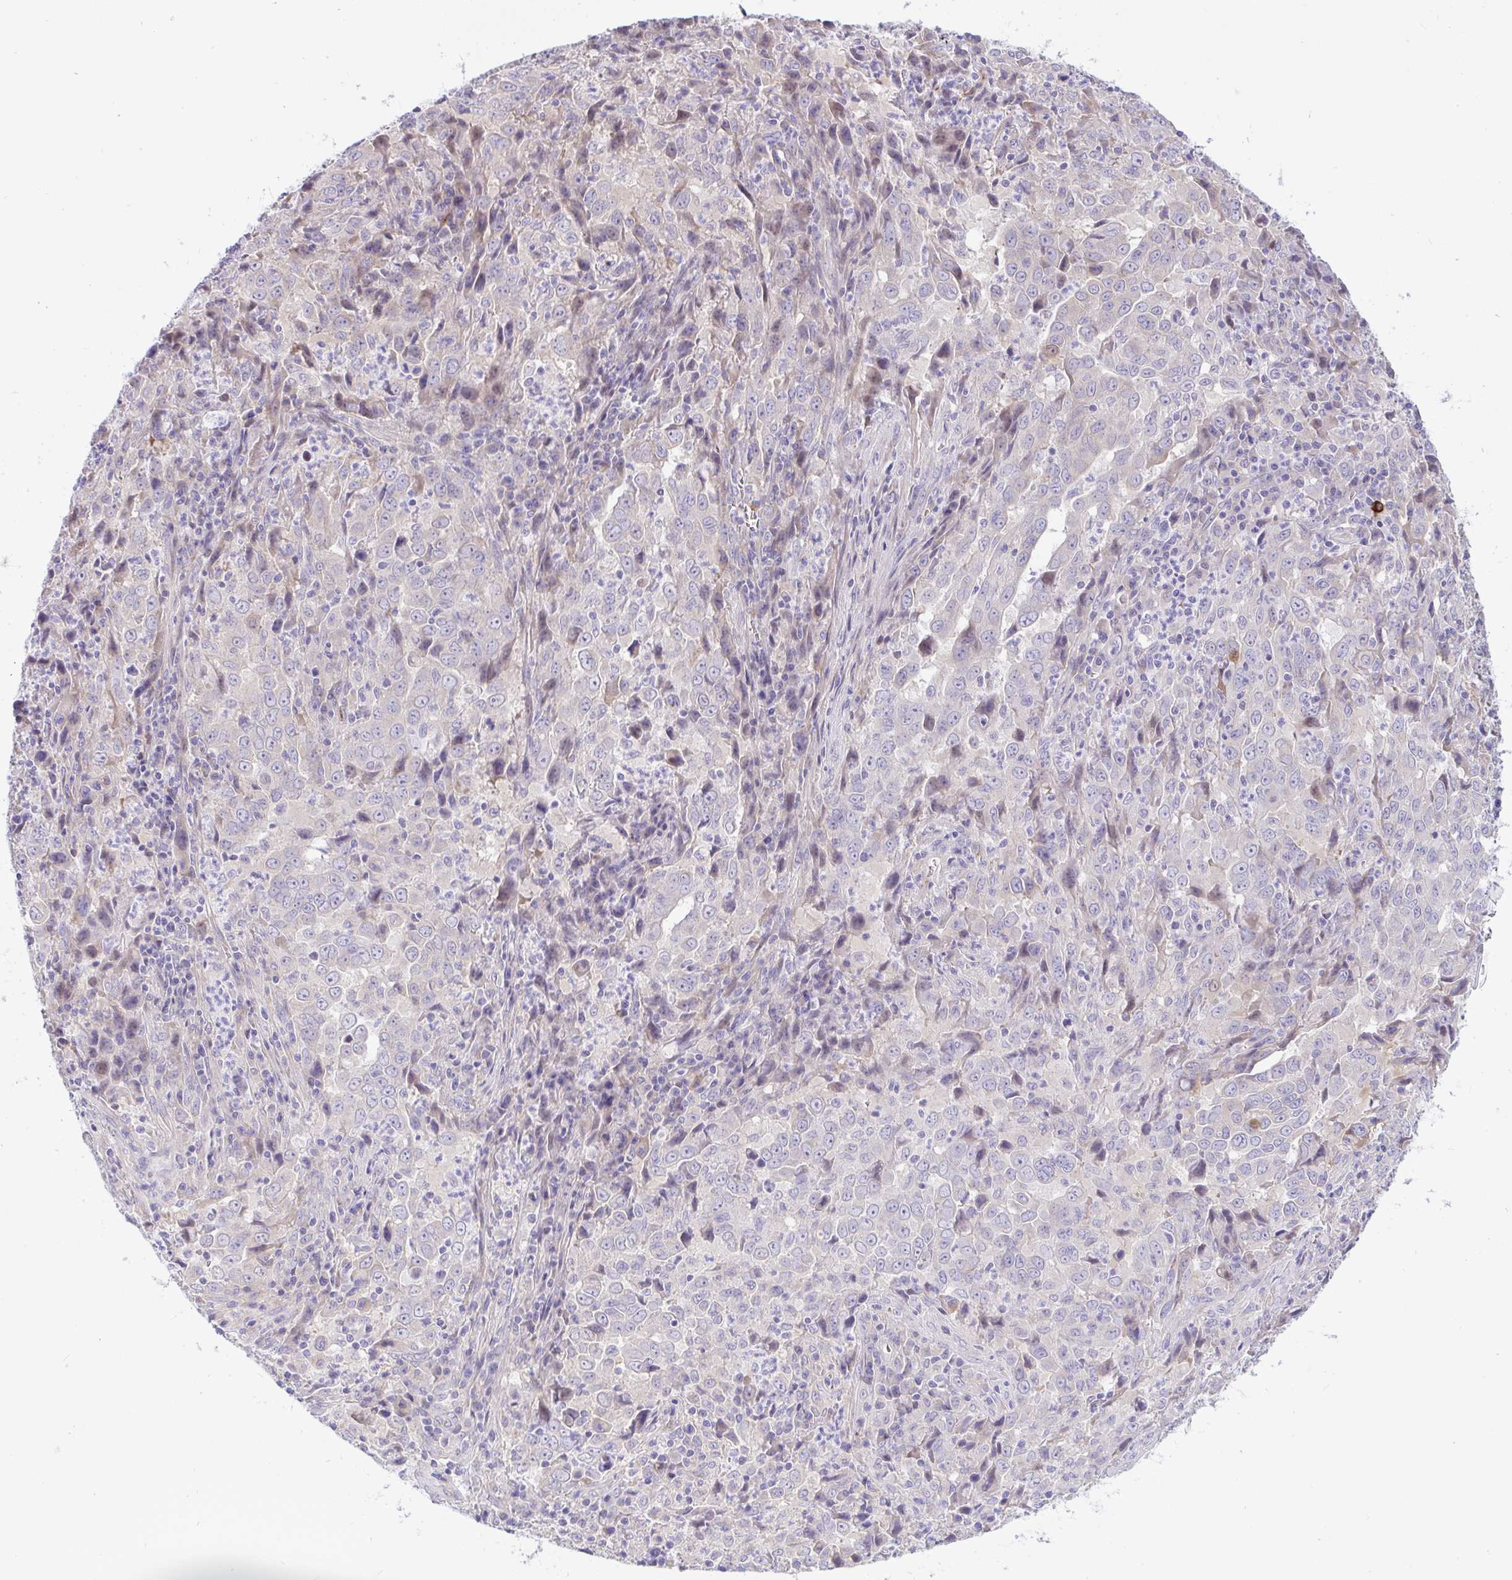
{"staining": {"intensity": "negative", "quantity": "none", "location": "none"}, "tissue": "lung cancer", "cell_type": "Tumor cells", "image_type": "cancer", "snomed": [{"axis": "morphology", "description": "Adenocarcinoma, NOS"}, {"axis": "topography", "description": "Lung"}], "caption": "Immunohistochemistry of lung adenocarcinoma reveals no positivity in tumor cells. Brightfield microscopy of immunohistochemistry stained with DAB (3,3'-diaminobenzidine) (brown) and hematoxylin (blue), captured at high magnification.", "gene": "IL37", "patient": {"sex": "male", "age": 67}}